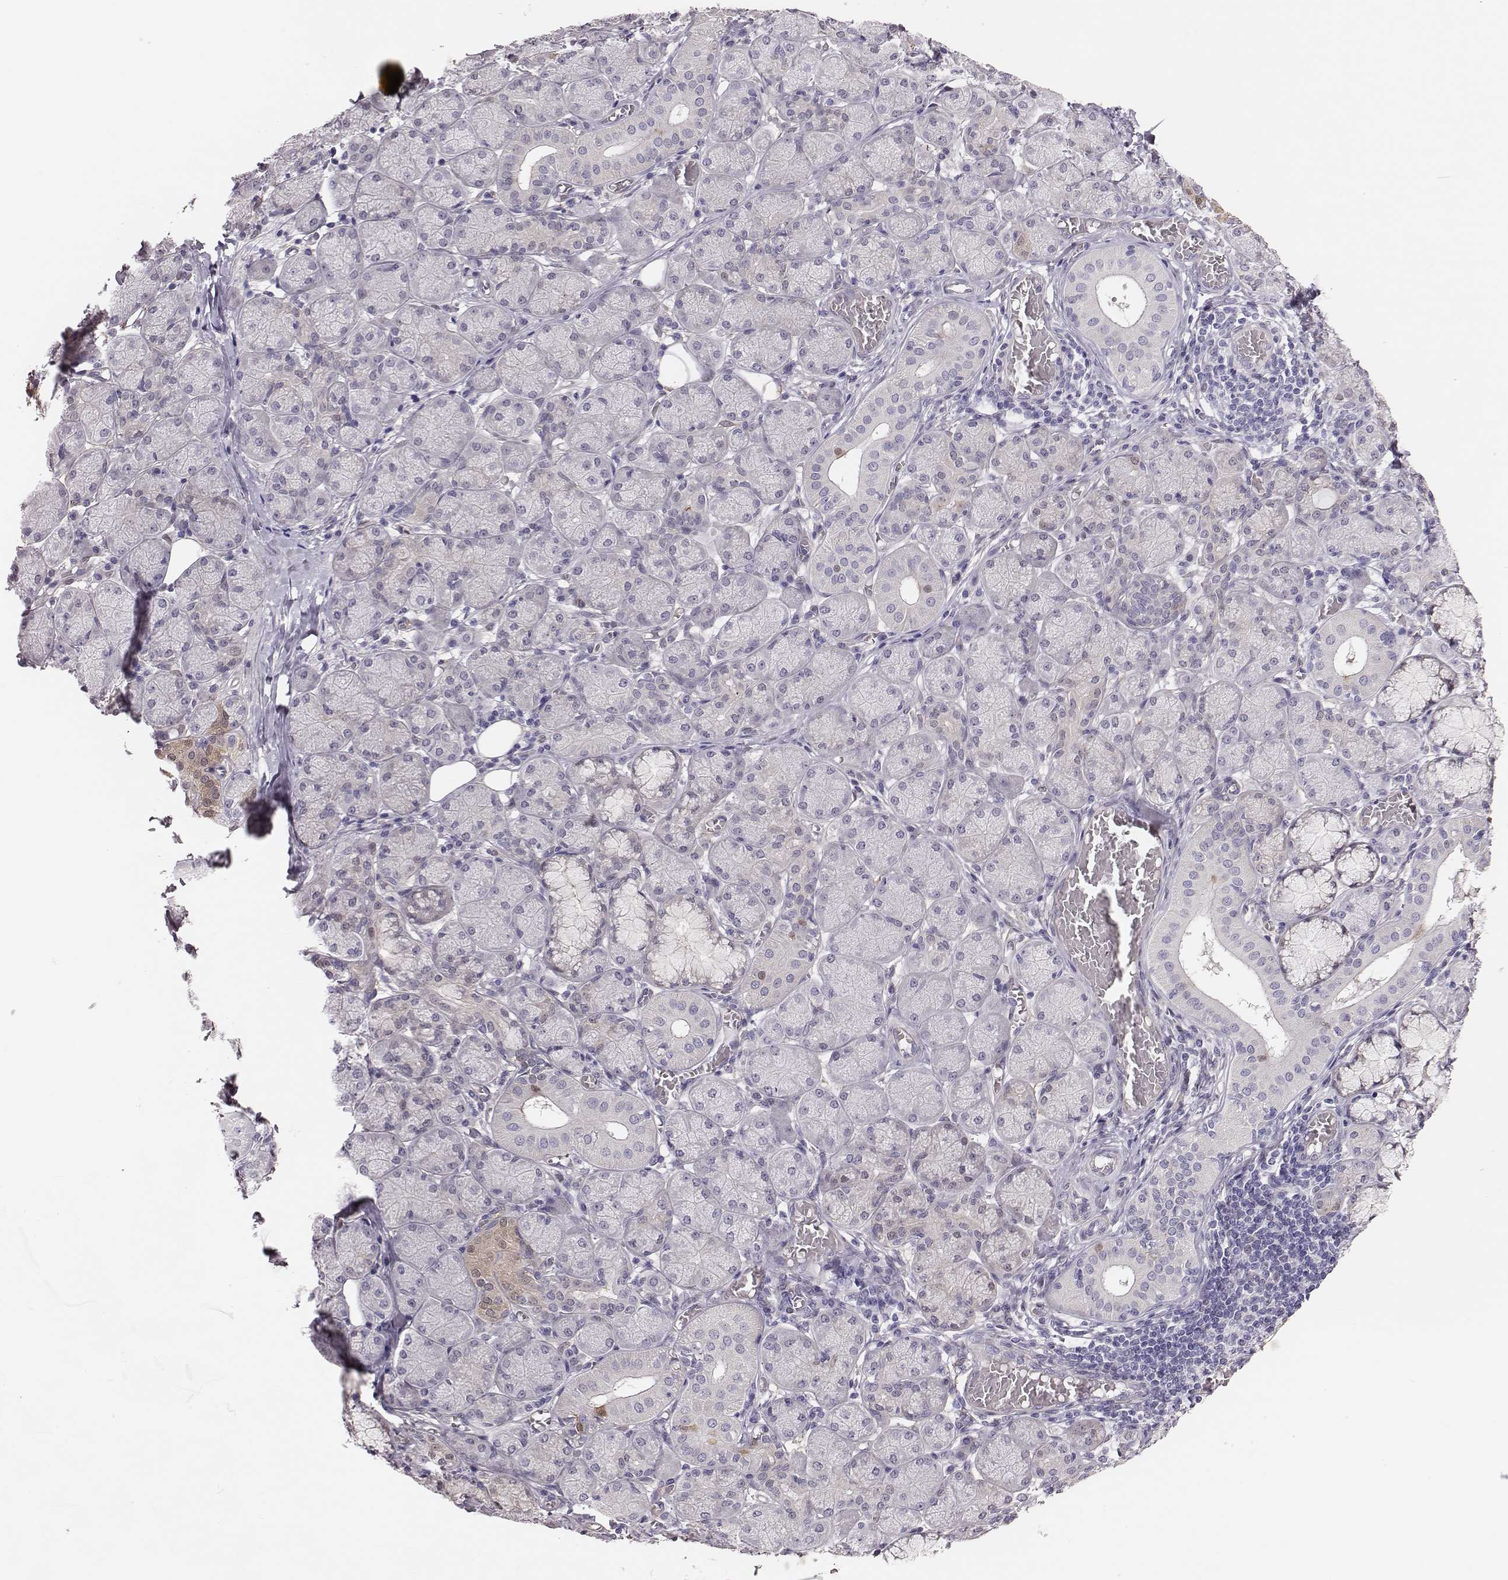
{"staining": {"intensity": "weak", "quantity": "<25%", "location": "cytoplasmic/membranous,nuclear"}, "tissue": "salivary gland", "cell_type": "Glandular cells", "image_type": "normal", "snomed": [{"axis": "morphology", "description": "Normal tissue, NOS"}, {"axis": "topography", "description": "Salivary gland"}, {"axis": "topography", "description": "Peripheral nerve tissue"}], "caption": "Immunohistochemistry histopathology image of benign salivary gland: salivary gland stained with DAB demonstrates no significant protein staining in glandular cells.", "gene": "SCML2", "patient": {"sex": "female", "age": 24}}